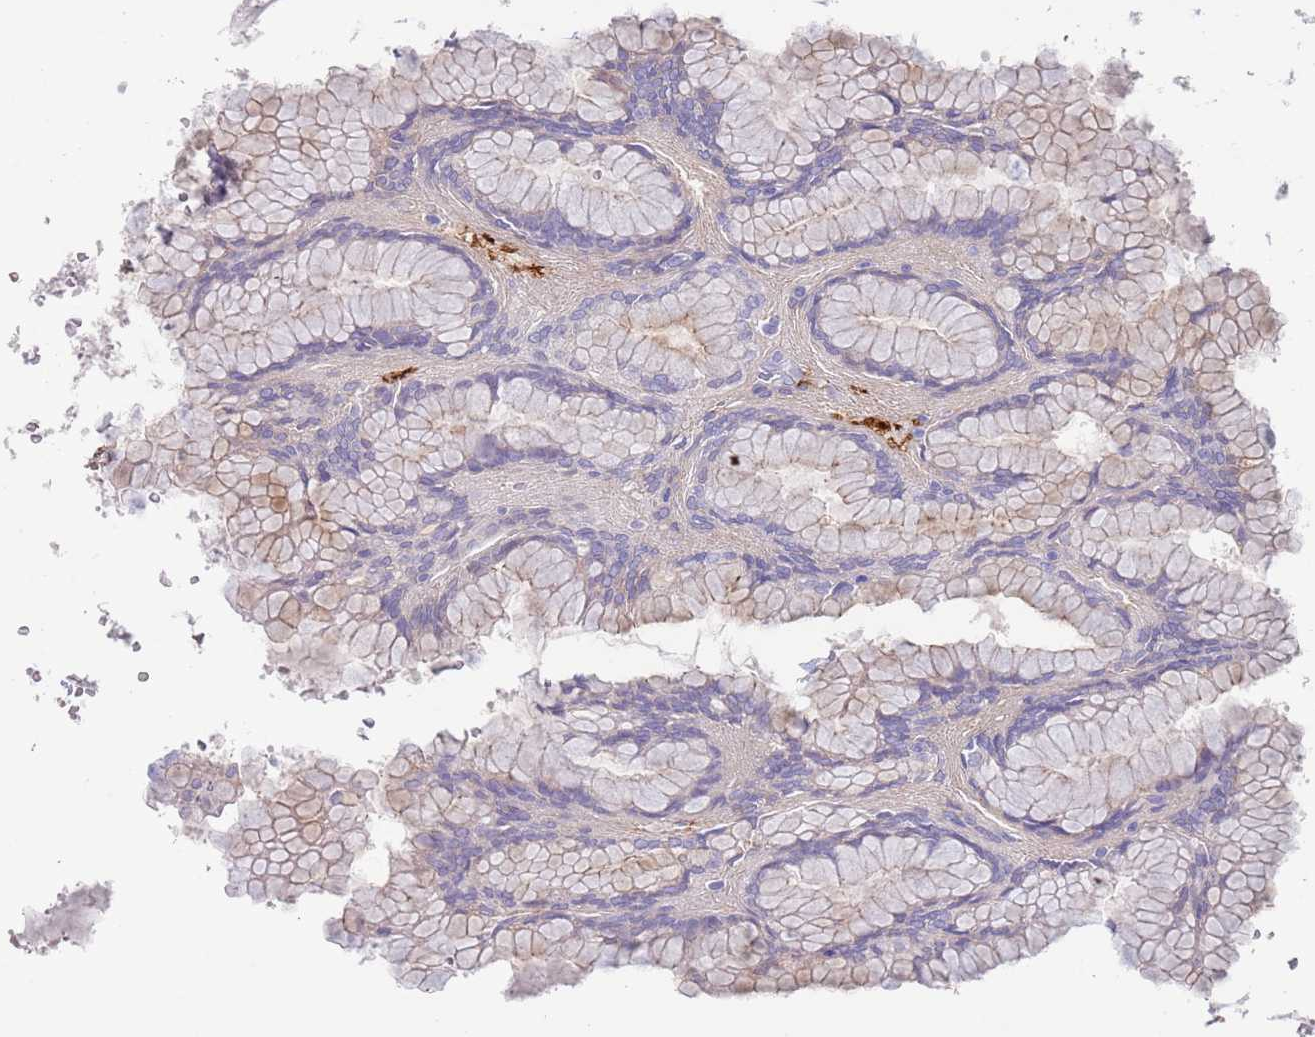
{"staining": {"intensity": "weak", "quantity": "<25%", "location": "cytoplasmic/membranous"}, "tissue": "stomach", "cell_type": "Glandular cells", "image_type": "normal", "snomed": [{"axis": "morphology", "description": "Normal tissue, NOS"}, {"axis": "topography", "description": "Stomach"}, {"axis": "topography", "description": "Stomach, lower"}], "caption": "The micrograph reveals no staining of glandular cells in unremarkable stomach.", "gene": "CAV2", "patient": {"sex": "female", "age": 56}}